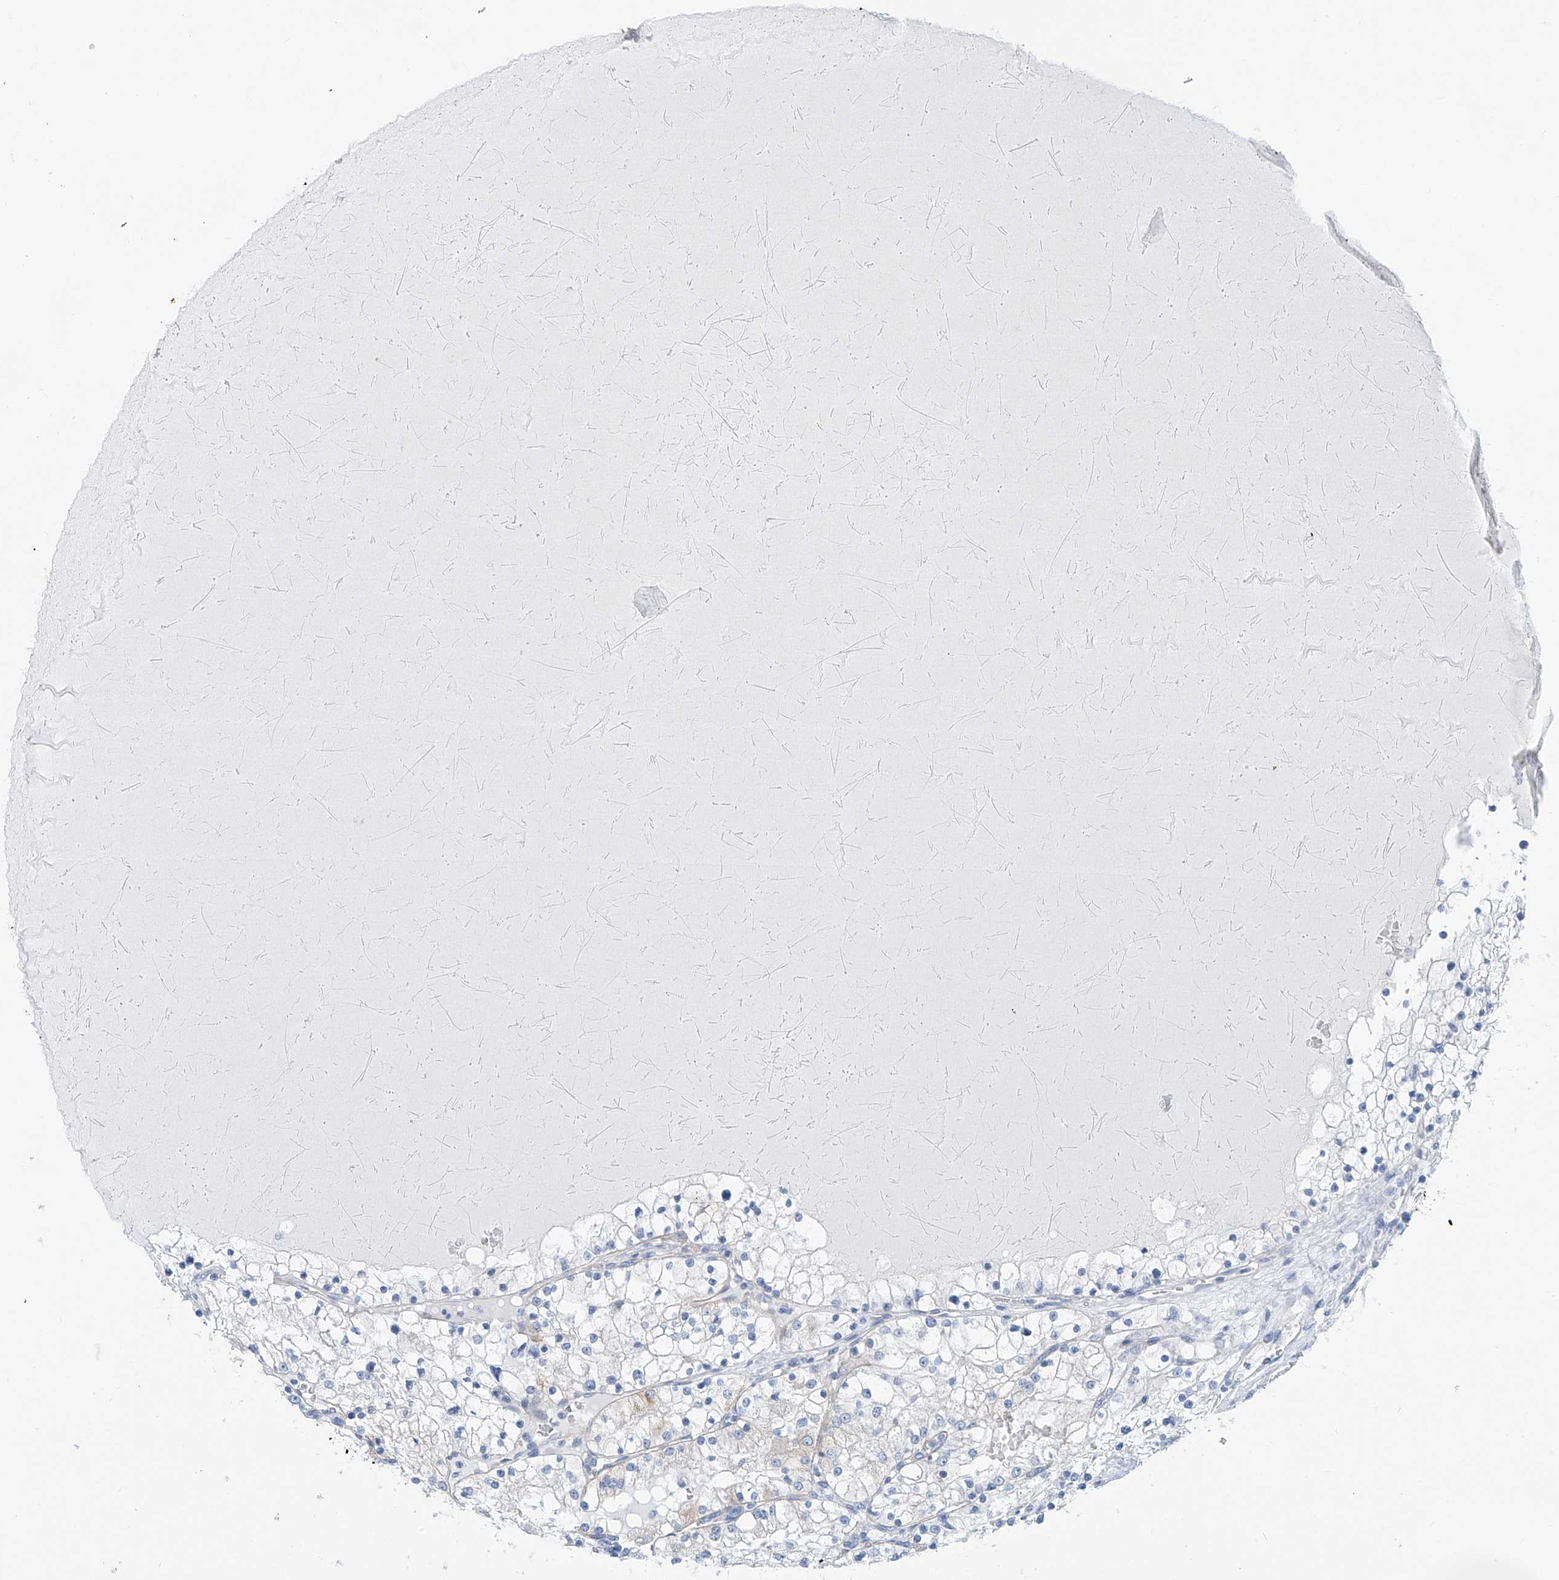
{"staining": {"intensity": "negative", "quantity": "none", "location": "none"}, "tissue": "renal cancer", "cell_type": "Tumor cells", "image_type": "cancer", "snomed": [{"axis": "morphology", "description": "Normal tissue, NOS"}, {"axis": "morphology", "description": "Adenocarcinoma, NOS"}, {"axis": "topography", "description": "Kidney"}], "caption": "IHC of adenocarcinoma (renal) shows no positivity in tumor cells. (Brightfield microscopy of DAB immunohistochemistry at high magnification).", "gene": "PIK3C2B", "patient": {"sex": "male", "age": 68}}